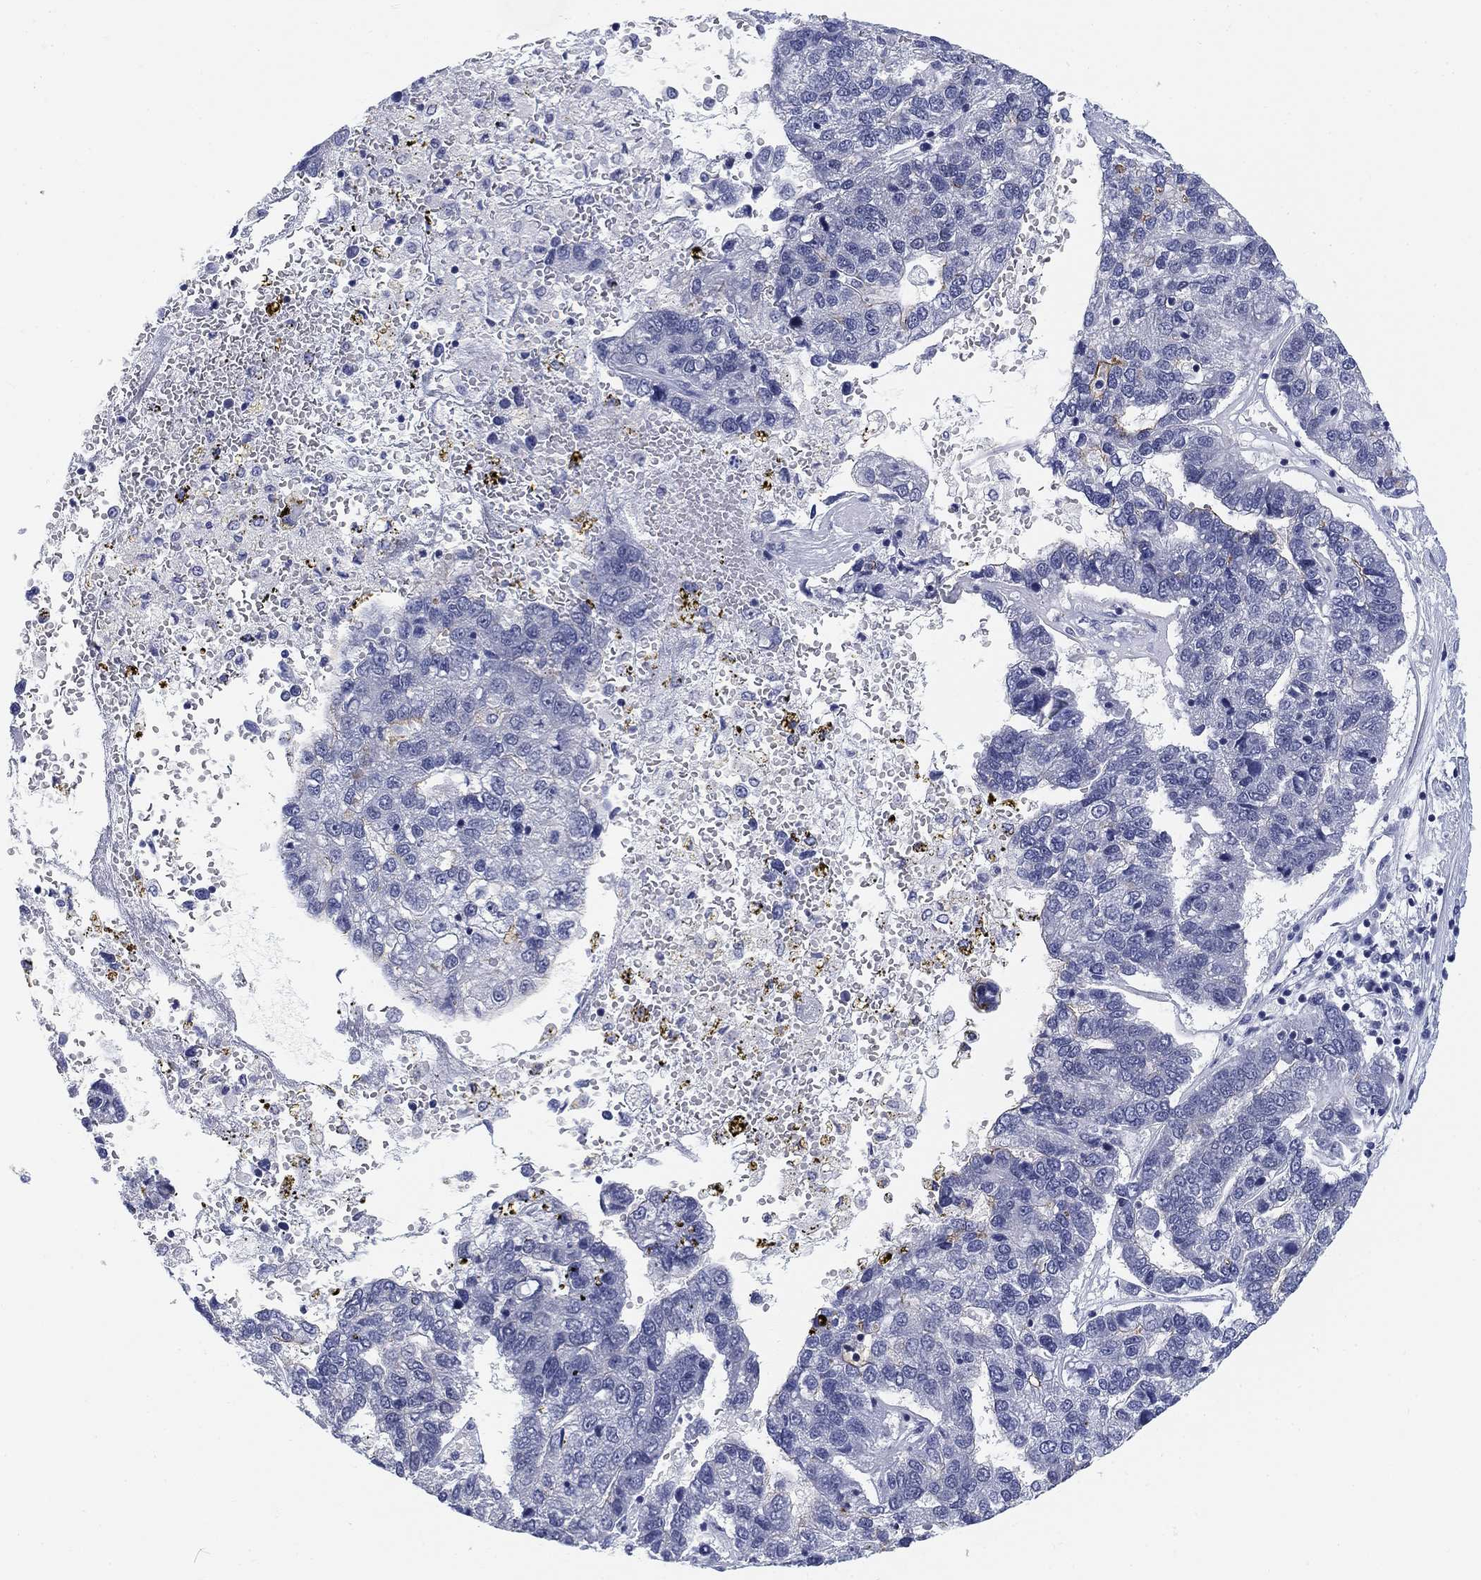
{"staining": {"intensity": "negative", "quantity": "none", "location": "none"}, "tissue": "pancreatic cancer", "cell_type": "Tumor cells", "image_type": "cancer", "snomed": [{"axis": "morphology", "description": "Adenocarcinoma, NOS"}, {"axis": "topography", "description": "Pancreas"}], "caption": "DAB (3,3'-diaminobenzidine) immunohistochemical staining of human pancreatic cancer reveals no significant staining in tumor cells.", "gene": "CLUL1", "patient": {"sex": "female", "age": 61}}